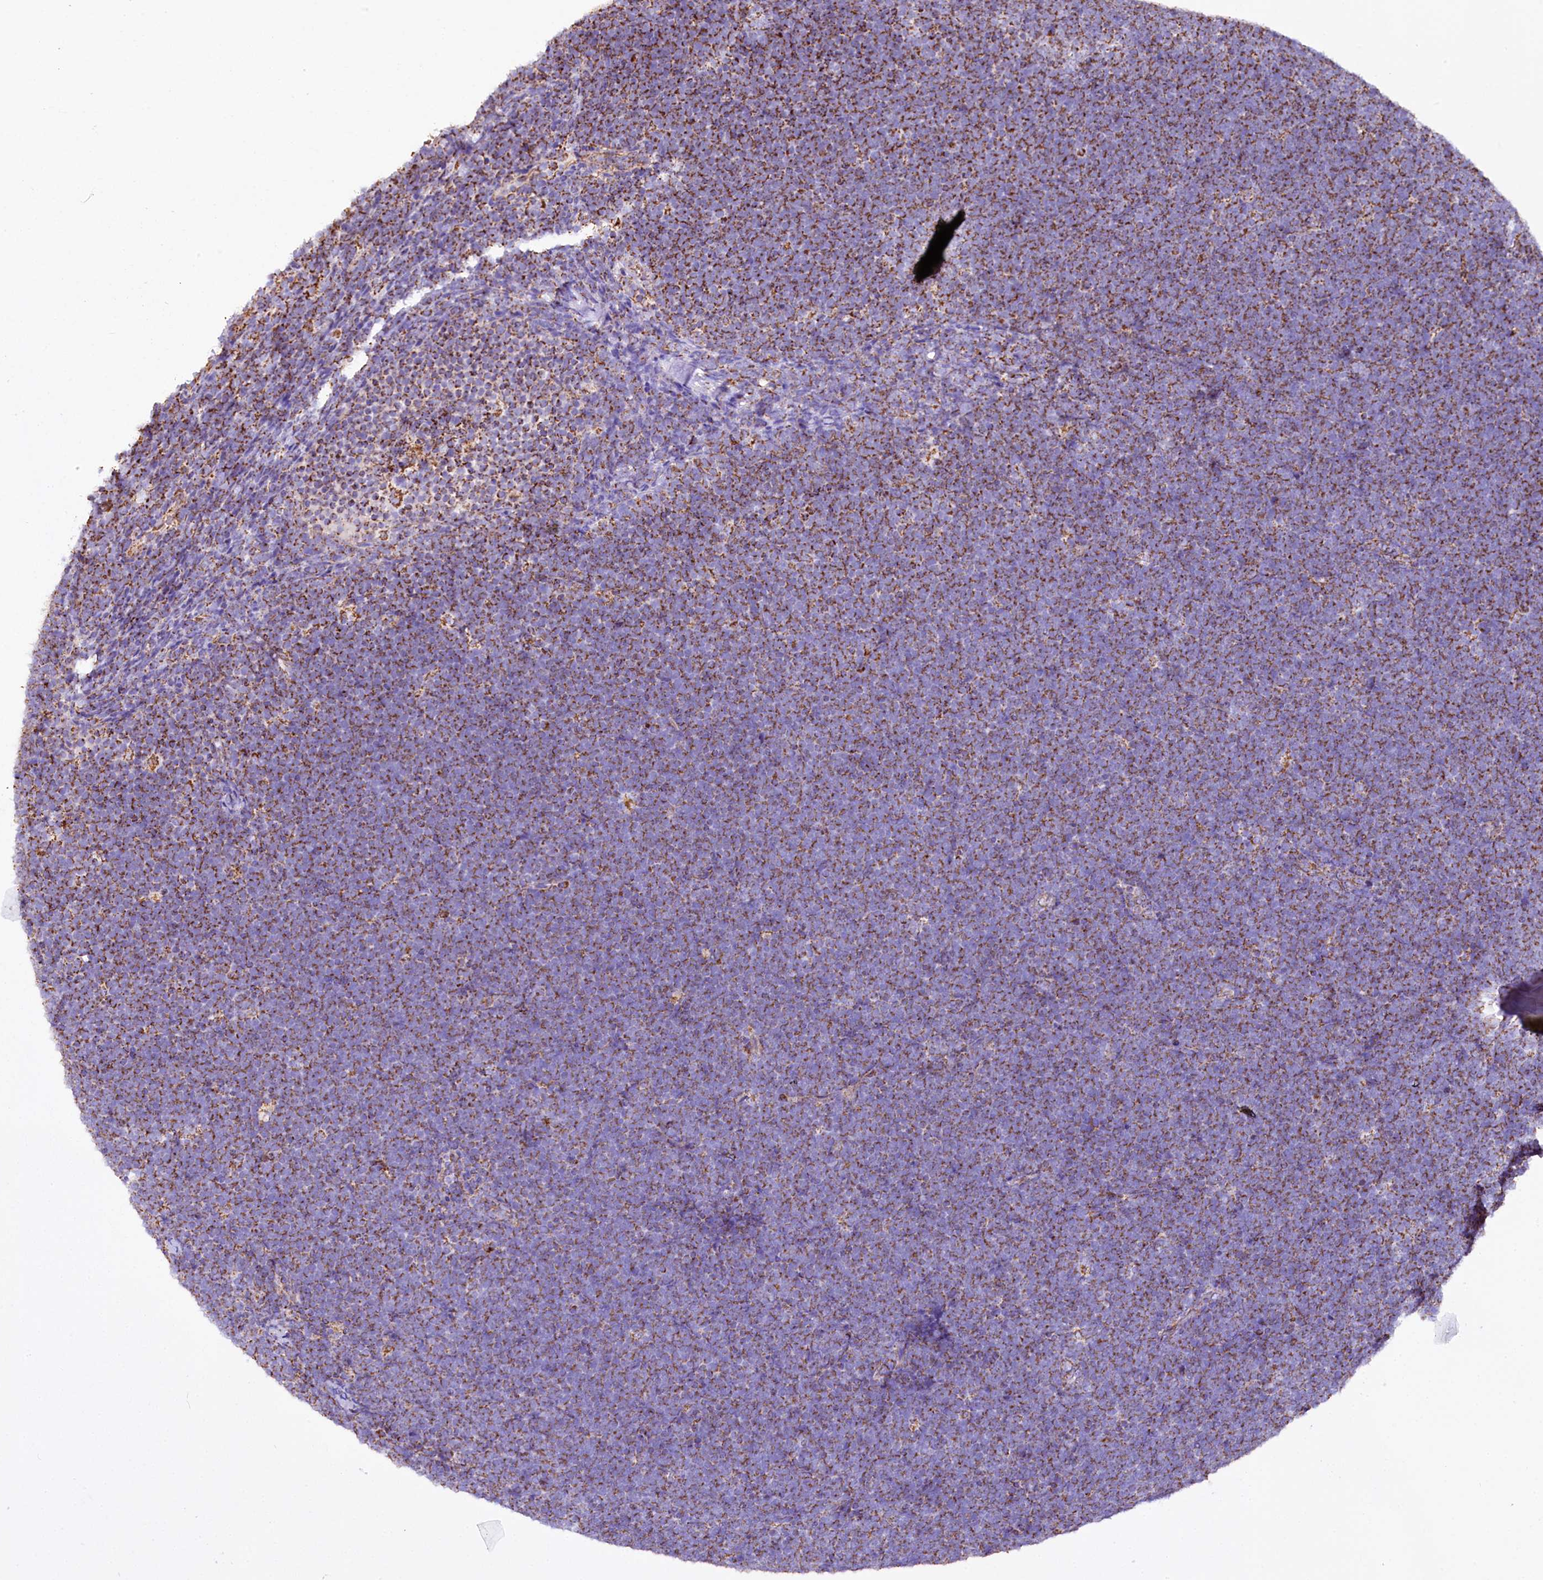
{"staining": {"intensity": "moderate", "quantity": ">75%", "location": "cytoplasmic/membranous"}, "tissue": "lymphoma", "cell_type": "Tumor cells", "image_type": "cancer", "snomed": [{"axis": "morphology", "description": "Malignant lymphoma, non-Hodgkin's type, High grade"}, {"axis": "topography", "description": "Lymph node"}], "caption": "Lymphoma tissue displays moderate cytoplasmic/membranous expression in about >75% of tumor cells, visualized by immunohistochemistry. (Brightfield microscopy of DAB IHC at high magnification).", "gene": "APLP2", "patient": {"sex": "male", "age": 13}}